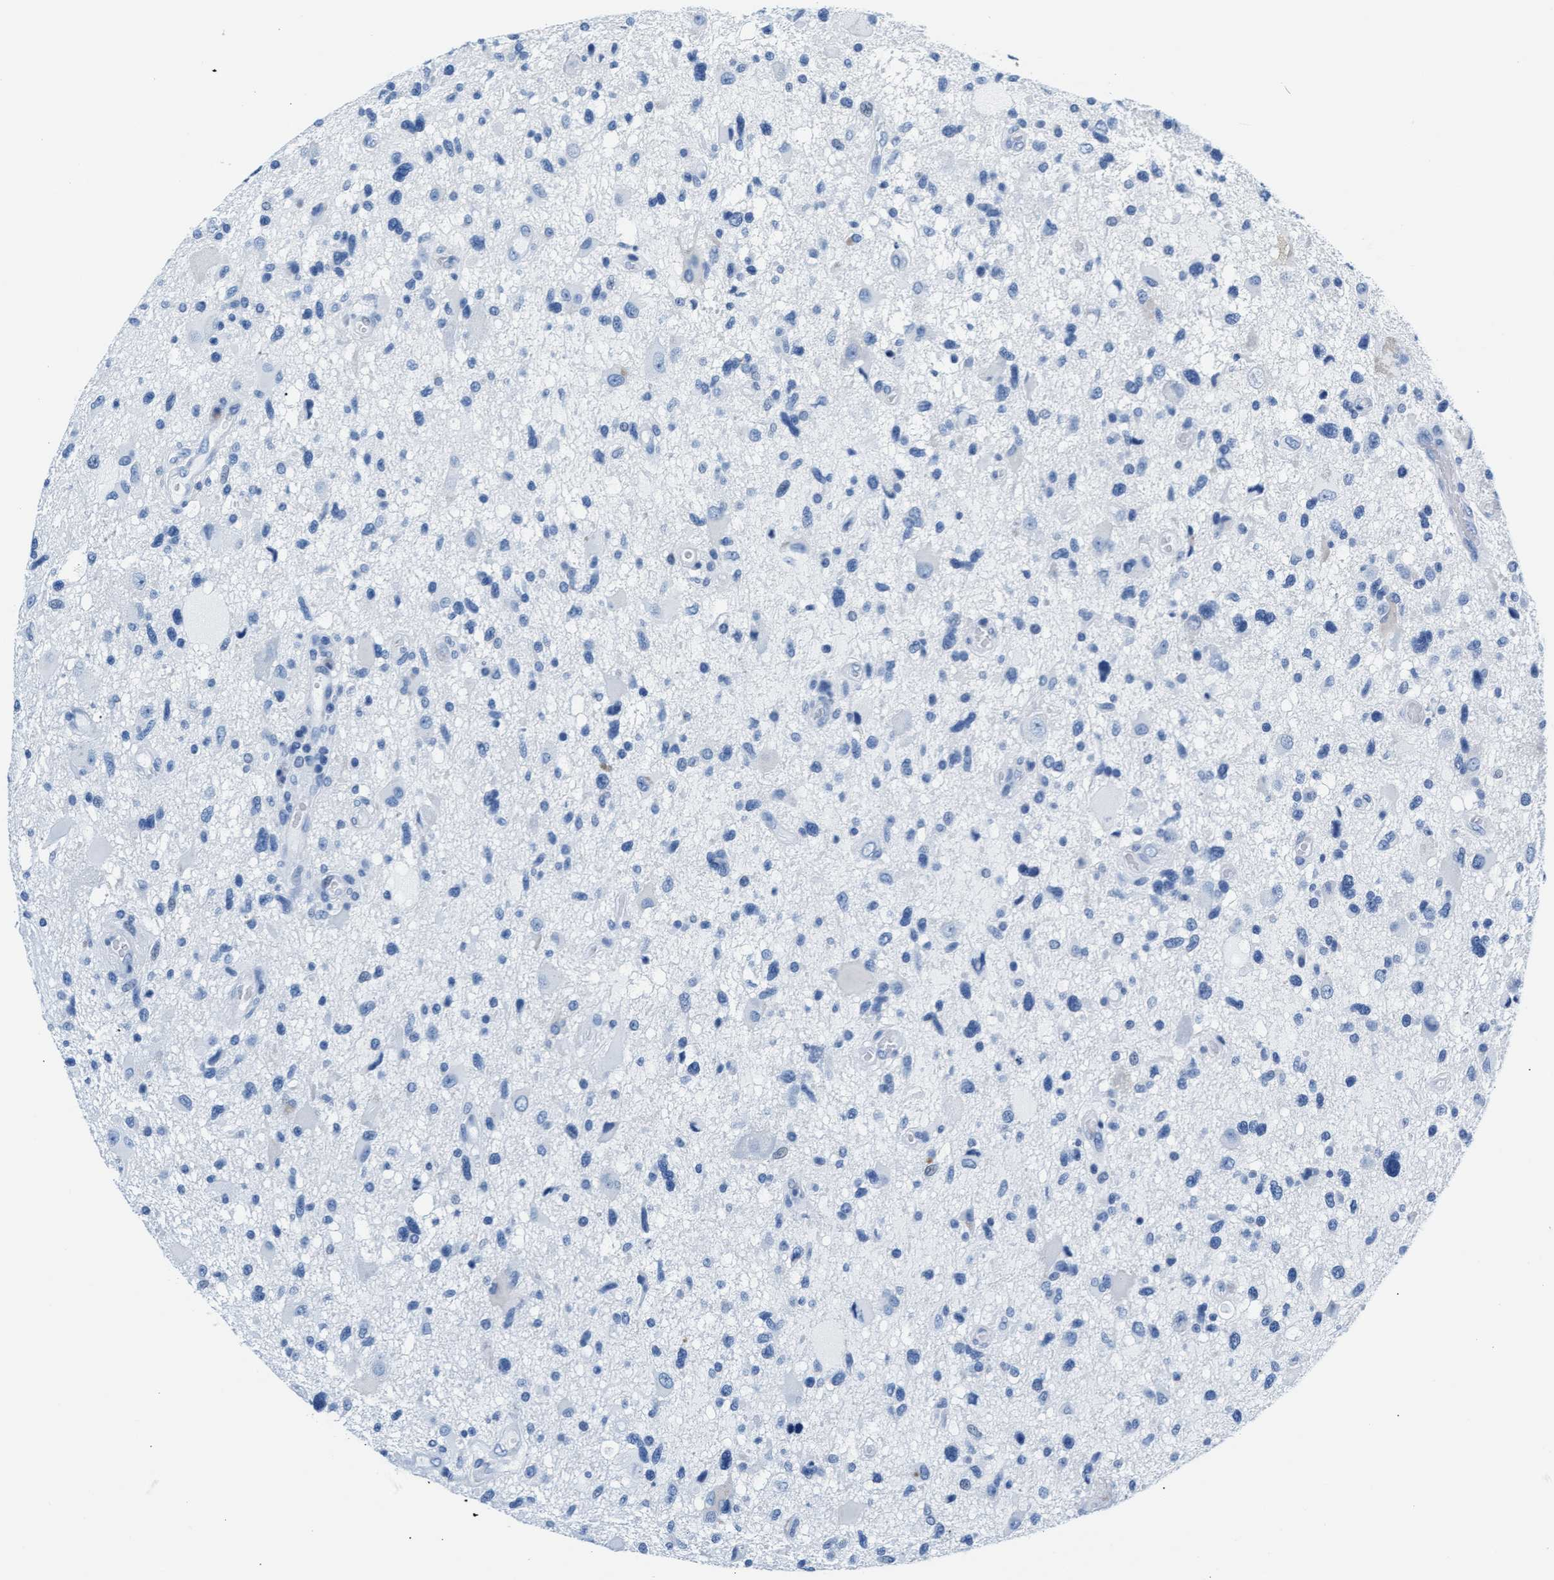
{"staining": {"intensity": "negative", "quantity": "none", "location": "none"}, "tissue": "glioma", "cell_type": "Tumor cells", "image_type": "cancer", "snomed": [{"axis": "morphology", "description": "Glioma, malignant, High grade"}, {"axis": "topography", "description": "Brain"}], "caption": "This is a image of immunohistochemistry (IHC) staining of glioma, which shows no expression in tumor cells.", "gene": "MMP8", "patient": {"sex": "male", "age": 33}}